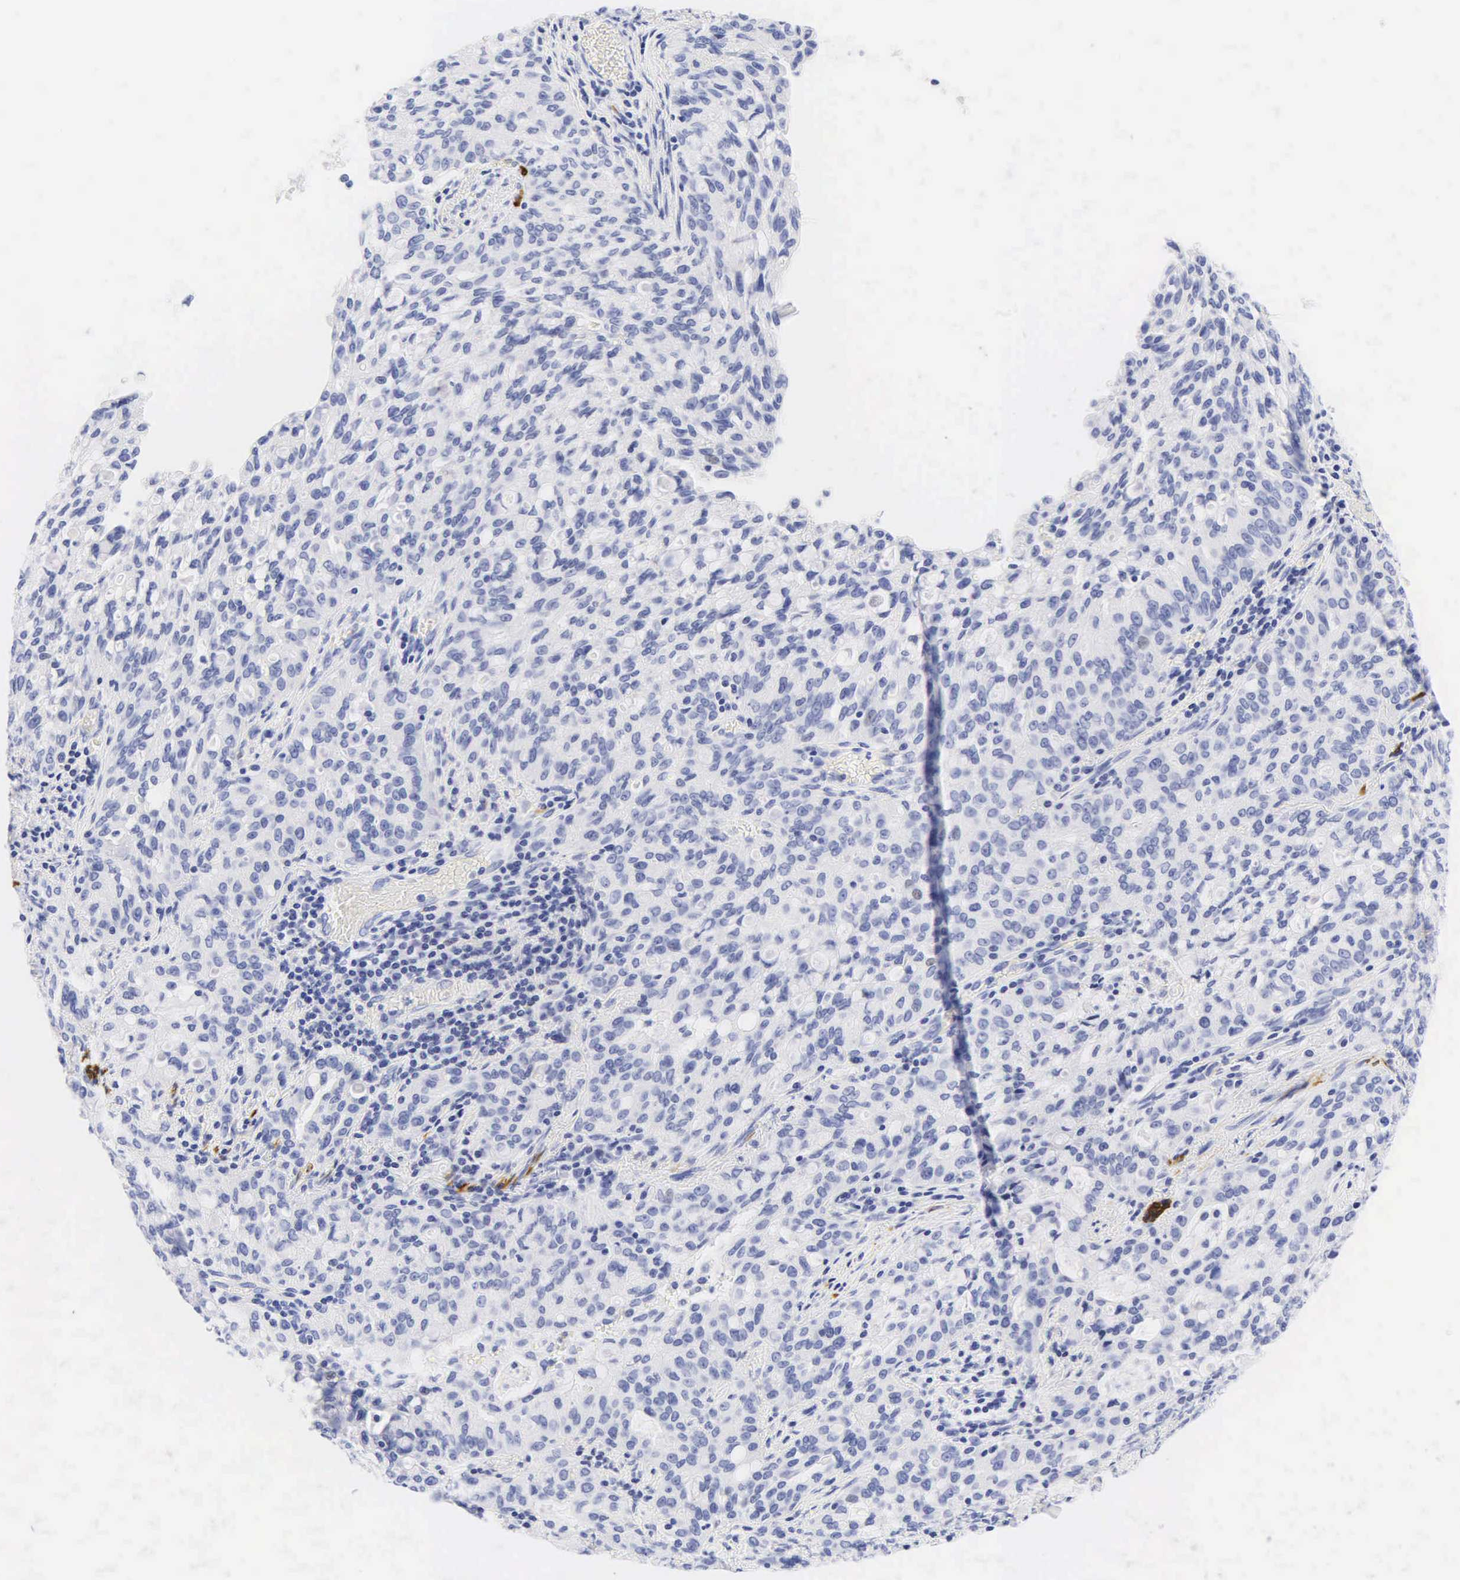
{"staining": {"intensity": "negative", "quantity": "none", "location": "none"}, "tissue": "lung cancer", "cell_type": "Tumor cells", "image_type": "cancer", "snomed": [{"axis": "morphology", "description": "Adenocarcinoma, NOS"}, {"axis": "topography", "description": "Lung"}], "caption": "Immunohistochemistry histopathology image of human lung cancer (adenocarcinoma) stained for a protein (brown), which exhibits no expression in tumor cells.", "gene": "DES", "patient": {"sex": "female", "age": 44}}